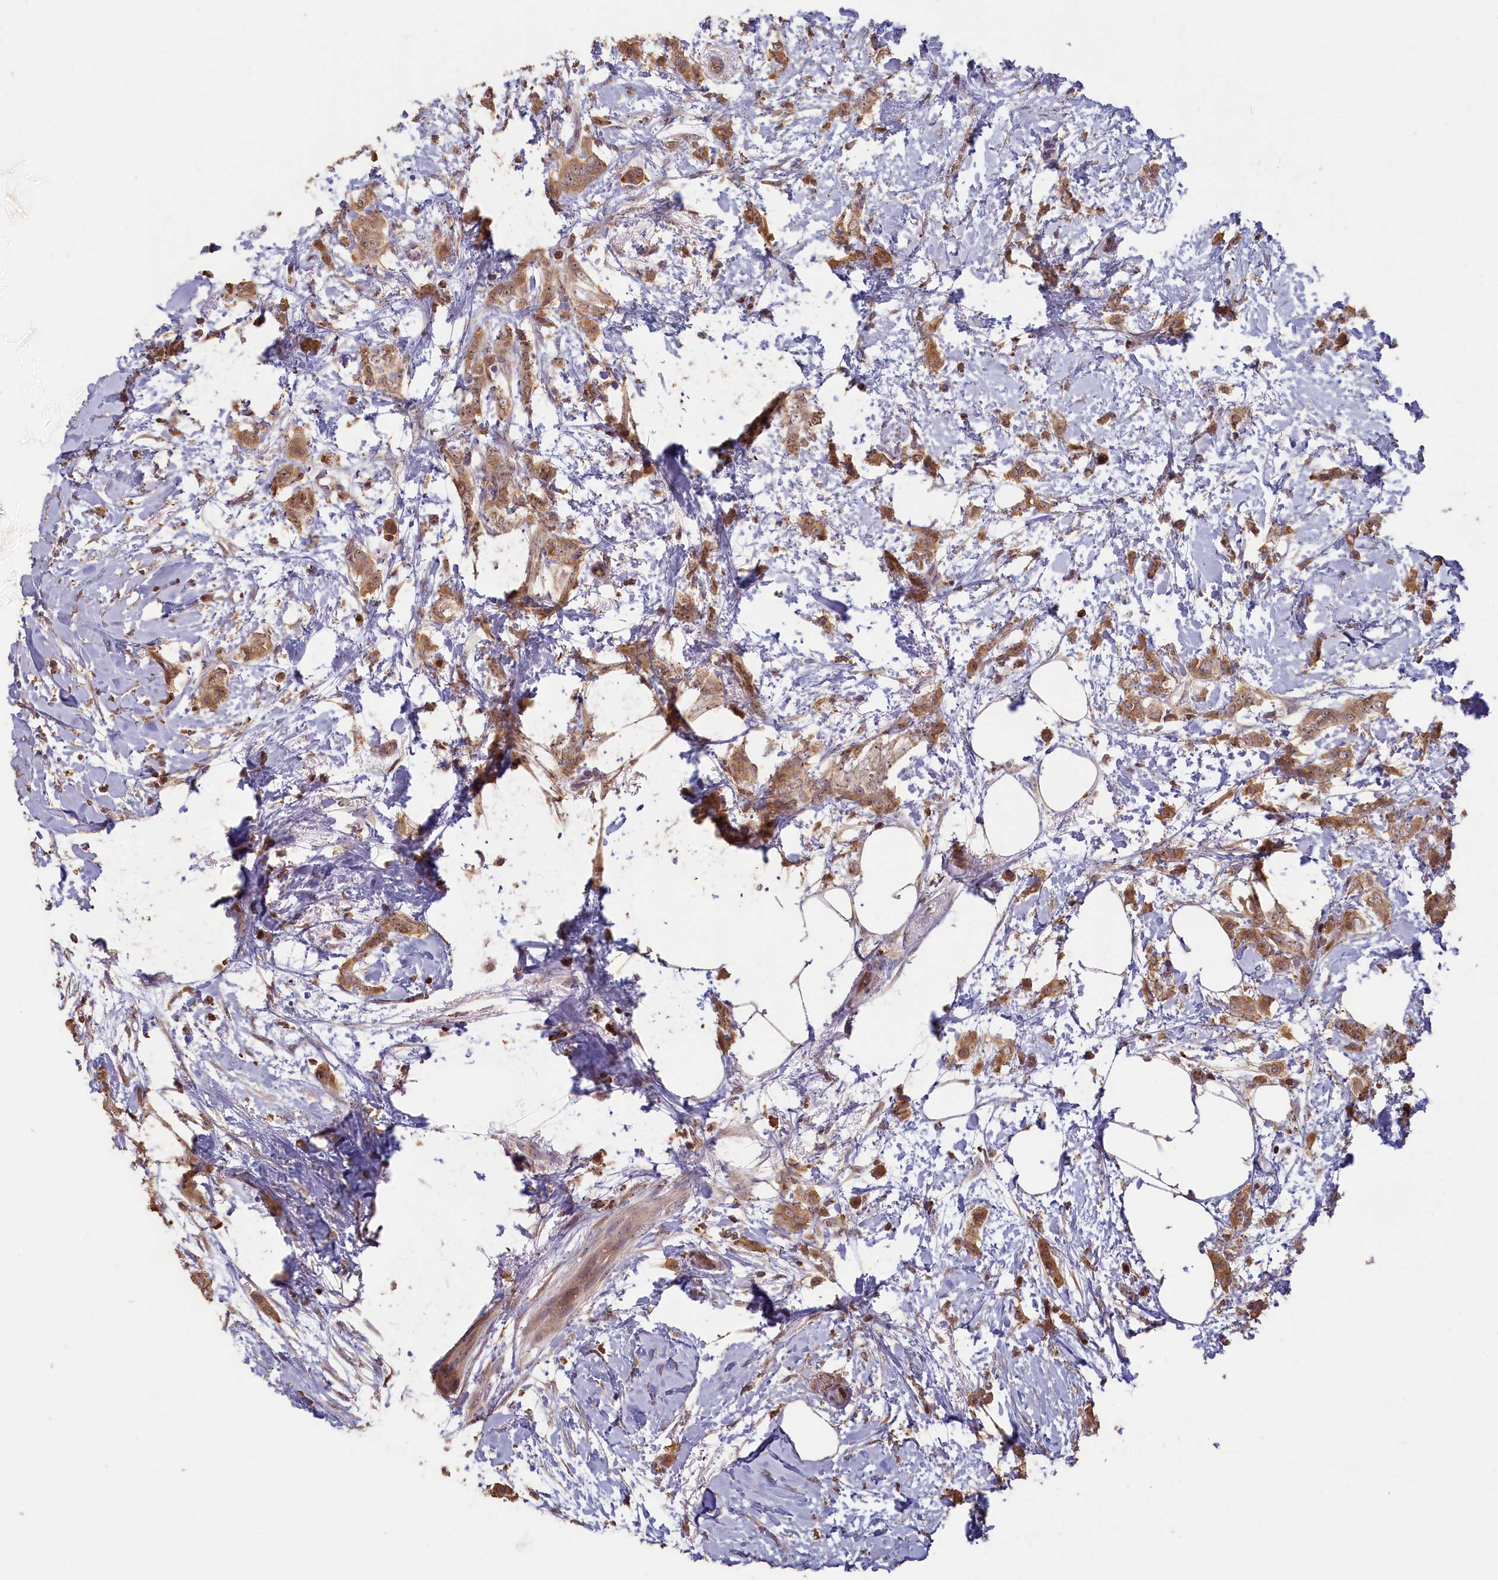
{"staining": {"intensity": "moderate", "quantity": ">75%", "location": "cytoplasmic/membranous"}, "tissue": "breast cancer", "cell_type": "Tumor cells", "image_type": "cancer", "snomed": [{"axis": "morphology", "description": "Duct carcinoma"}, {"axis": "topography", "description": "Breast"}], "caption": "The photomicrograph shows staining of breast invasive ductal carcinoma, revealing moderate cytoplasmic/membranous protein positivity (brown color) within tumor cells. (DAB (3,3'-diaminobenzidine) IHC with brightfield microscopy, high magnification).", "gene": "MADD", "patient": {"sex": "female", "age": 72}}